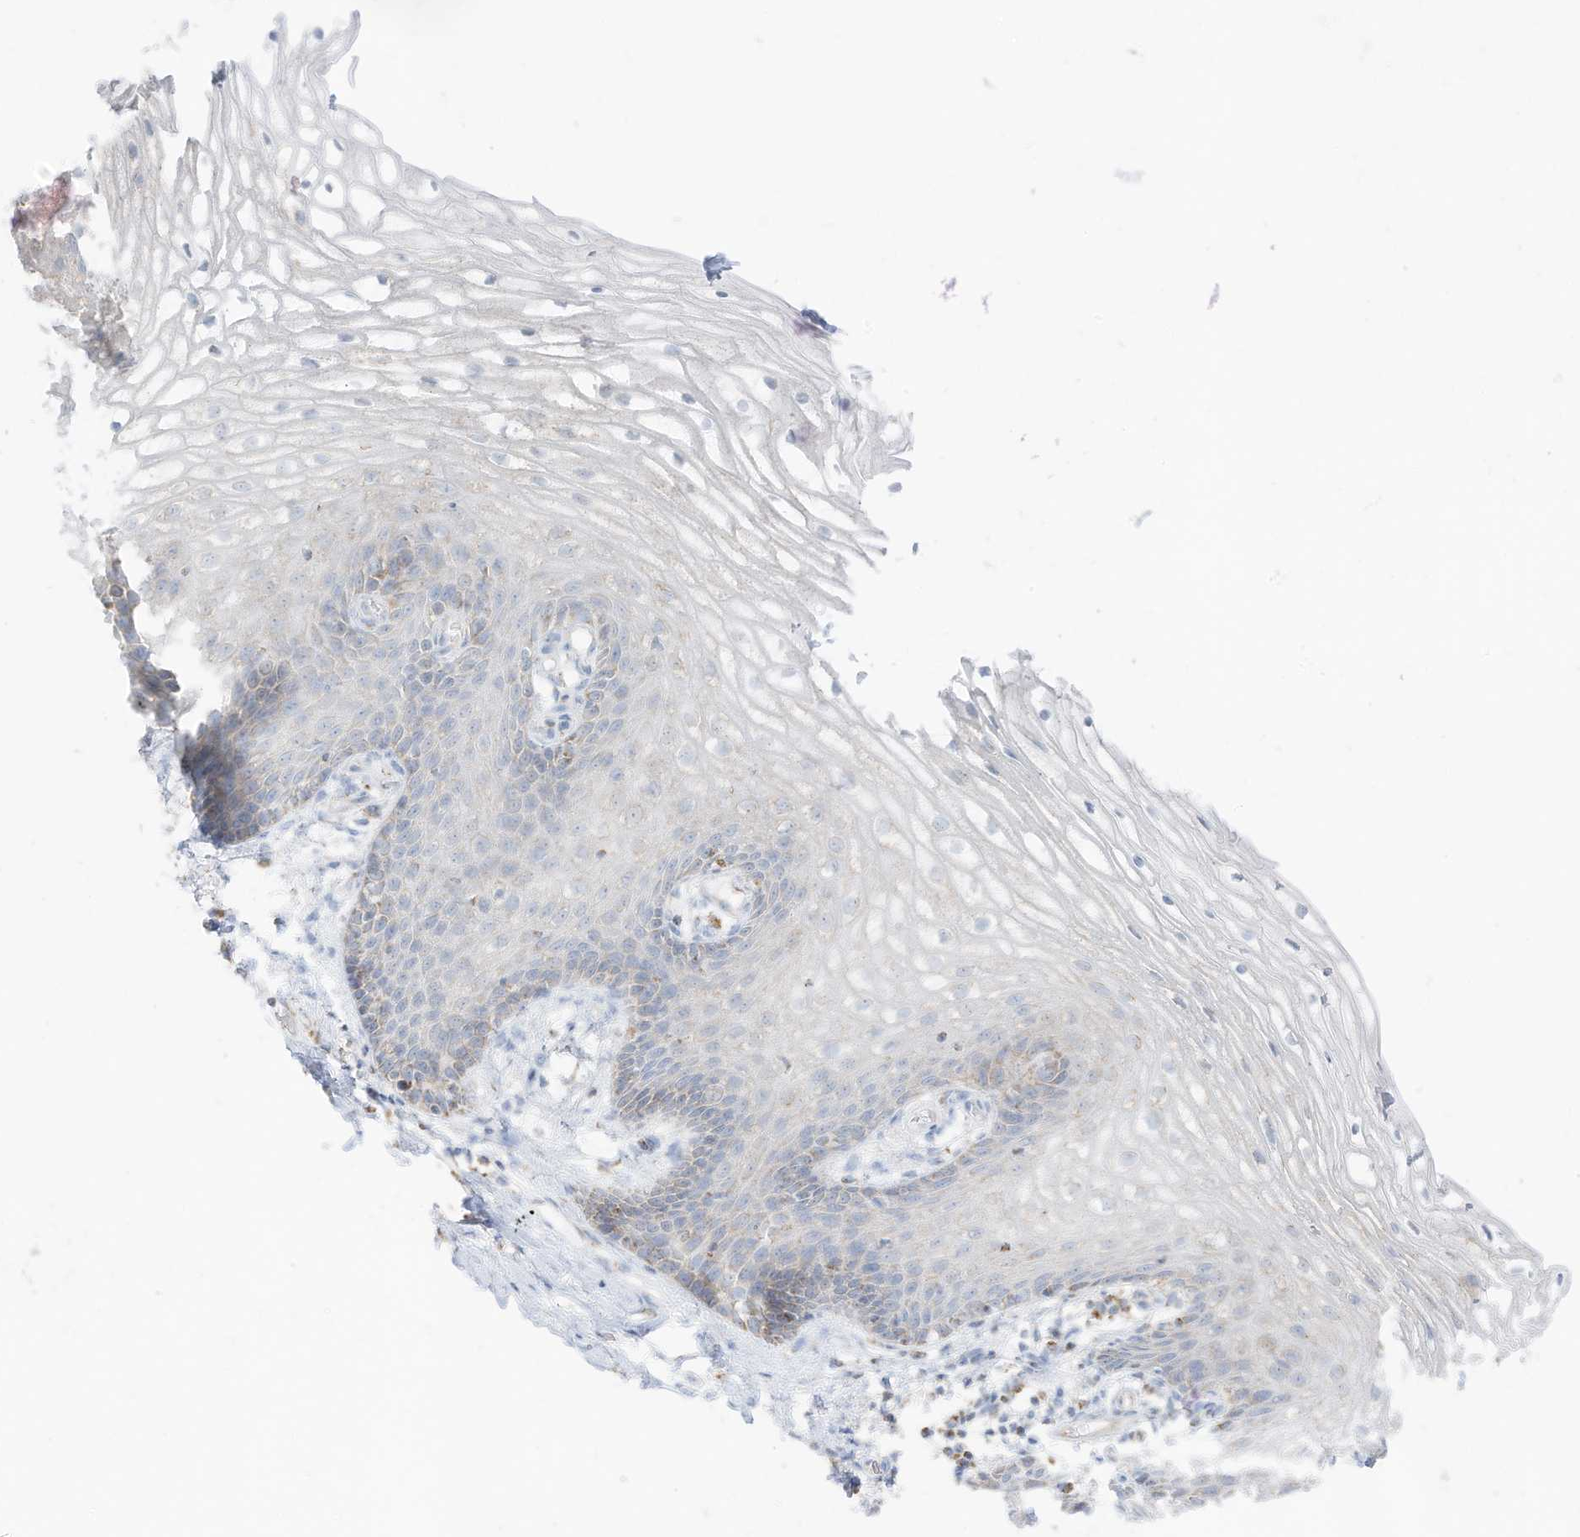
{"staining": {"intensity": "weak", "quantity": "<25%", "location": "cytoplasmic/membranous"}, "tissue": "vagina", "cell_type": "Squamous epithelial cells", "image_type": "normal", "snomed": [{"axis": "morphology", "description": "Normal tissue, NOS"}, {"axis": "topography", "description": "Vagina"}], "caption": "Unremarkable vagina was stained to show a protein in brown. There is no significant staining in squamous epithelial cells. (Brightfield microscopy of DAB (3,3'-diaminobenzidine) immunohistochemistry at high magnification).", "gene": "ETHE1", "patient": {"sex": "female", "age": 60}}